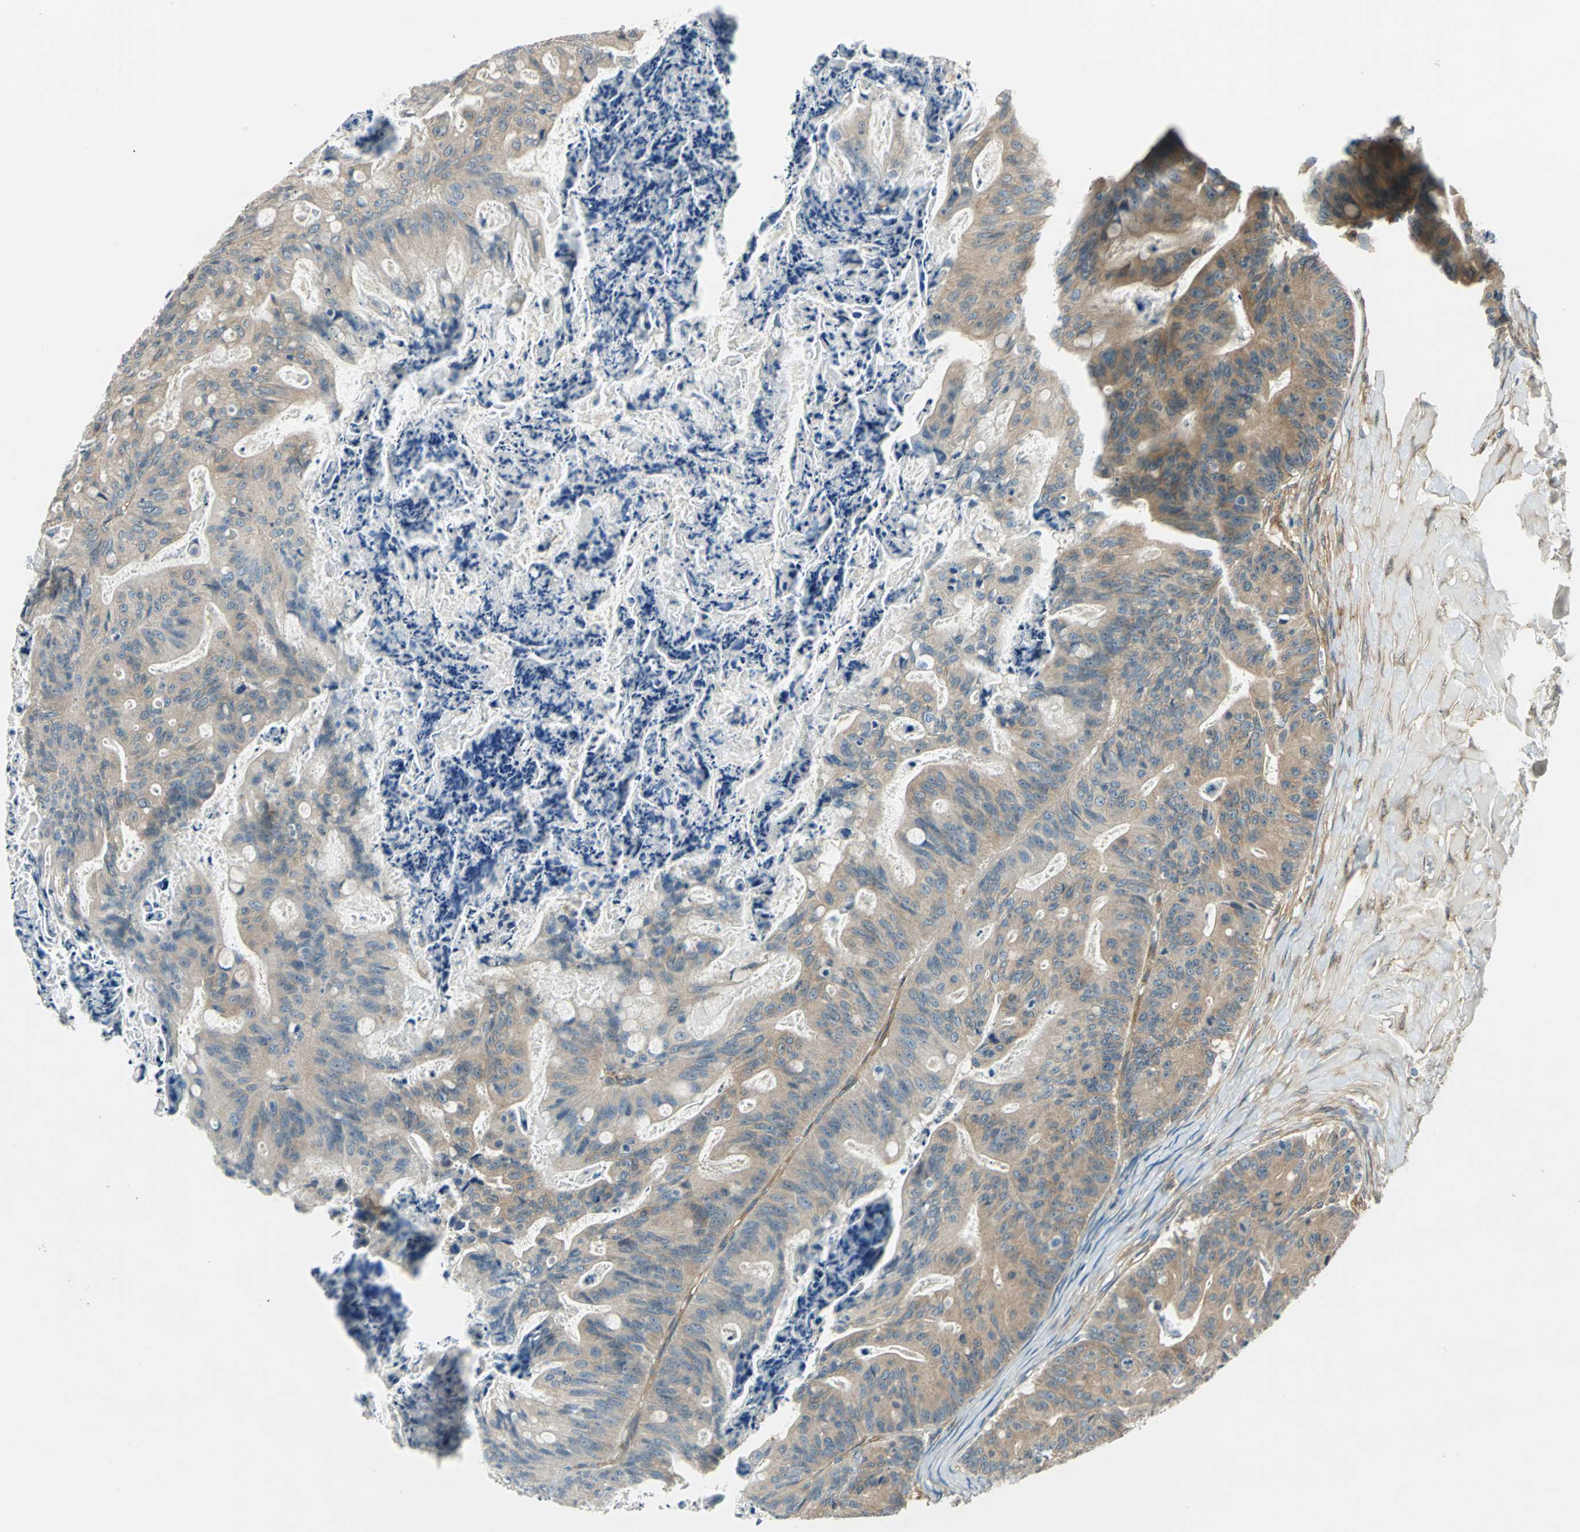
{"staining": {"intensity": "weak", "quantity": ">75%", "location": "cytoplasmic/membranous"}, "tissue": "ovarian cancer", "cell_type": "Tumor cells", "image_type": "cancer", "snomed": [{"axis": "morphology", "description": "Cystadenocarcinoma, mucinous, NOS"}, {"axis": "topography", "description": "Ovary"}], "caption": "Ovarian cancer was stained to show a protein in brown. There is low levels of weak cytoplasmic/membranous staining in about >75% of tumor cells.", "gene": "CDC42EP1", "patient": {"sex": "female", "age": 36}}